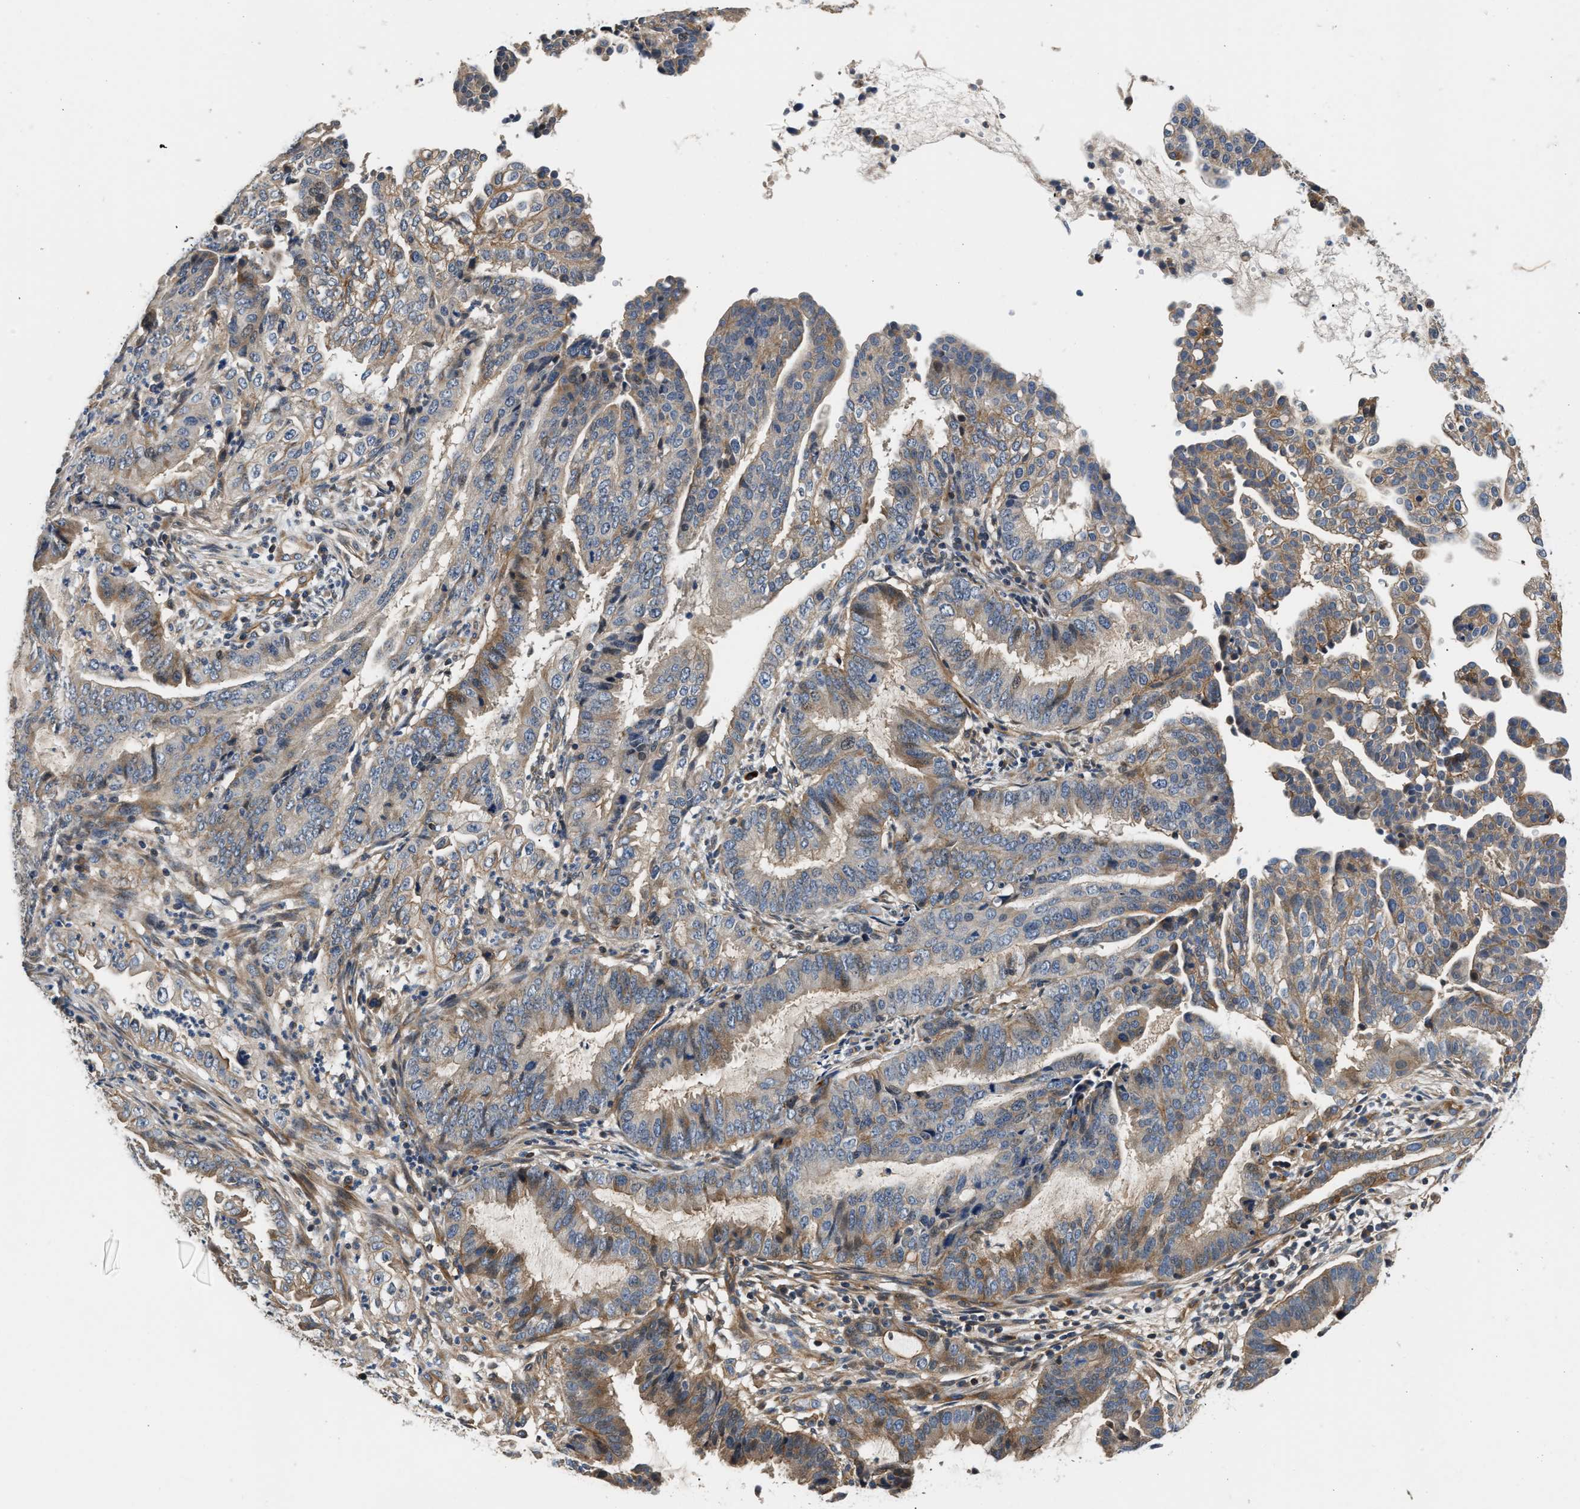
{"staining": {"intensity": "weak", "quantity": "25%-75%", "location": "cytoplasmic/membranous"}, "tissue": "endometrial cancer", "cell_type": "Tumor cells", "image_type": "cancer", "snomed": [{"axis": "morphology", "description": "Adenocarcinoma, NOS"}, {"axis": "topography", "description": "Endometrium"}], "caption": "Endometrial cancer tissue displays weak cytoplasmic/membranous expression in approximately 25%-75% of tumor cells", "gene": "TEX2", "patient": {"sex": "female", "age": 51}}